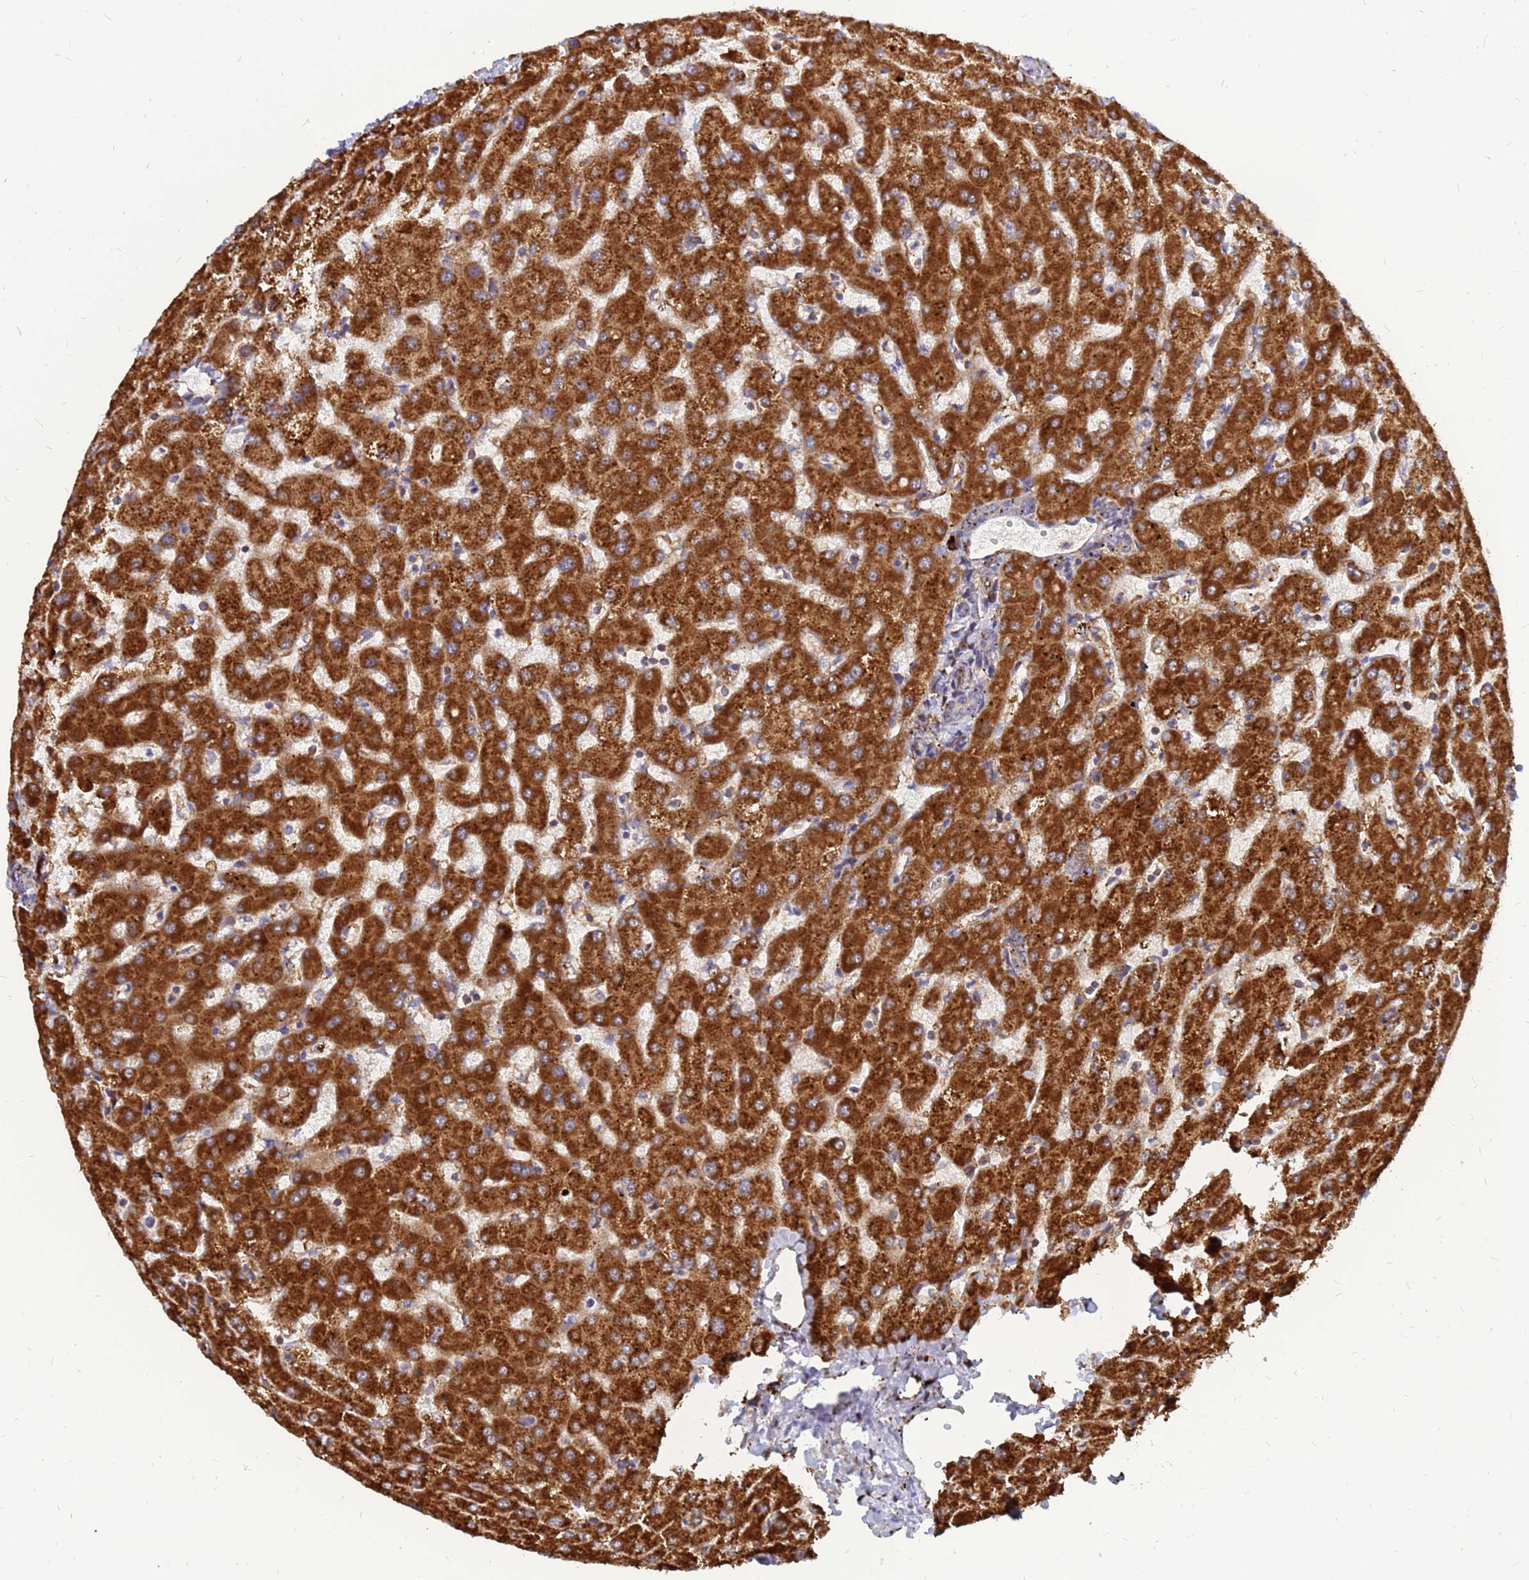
{"staining": {"intensity": "moderate", "quantity": "25%-75%", "location": "cytoplasmic/membranous"}, "tissue": "liver", "cell_type": "Cholangiocytes", "image_type": "normal", "snomed": [{"axis": "morphology", "description": "Normal tissue, NOS"}, {"axis": "topography", "description": "Liver"}], "caption": "Protein expression analysis of benign liver exhibits moderate cytoplasmic/membranous positivity in approximately 25%-75% of cholangiocytes.", "gene": "RPL8", "patient": {"sex": "female", "age": 63}}